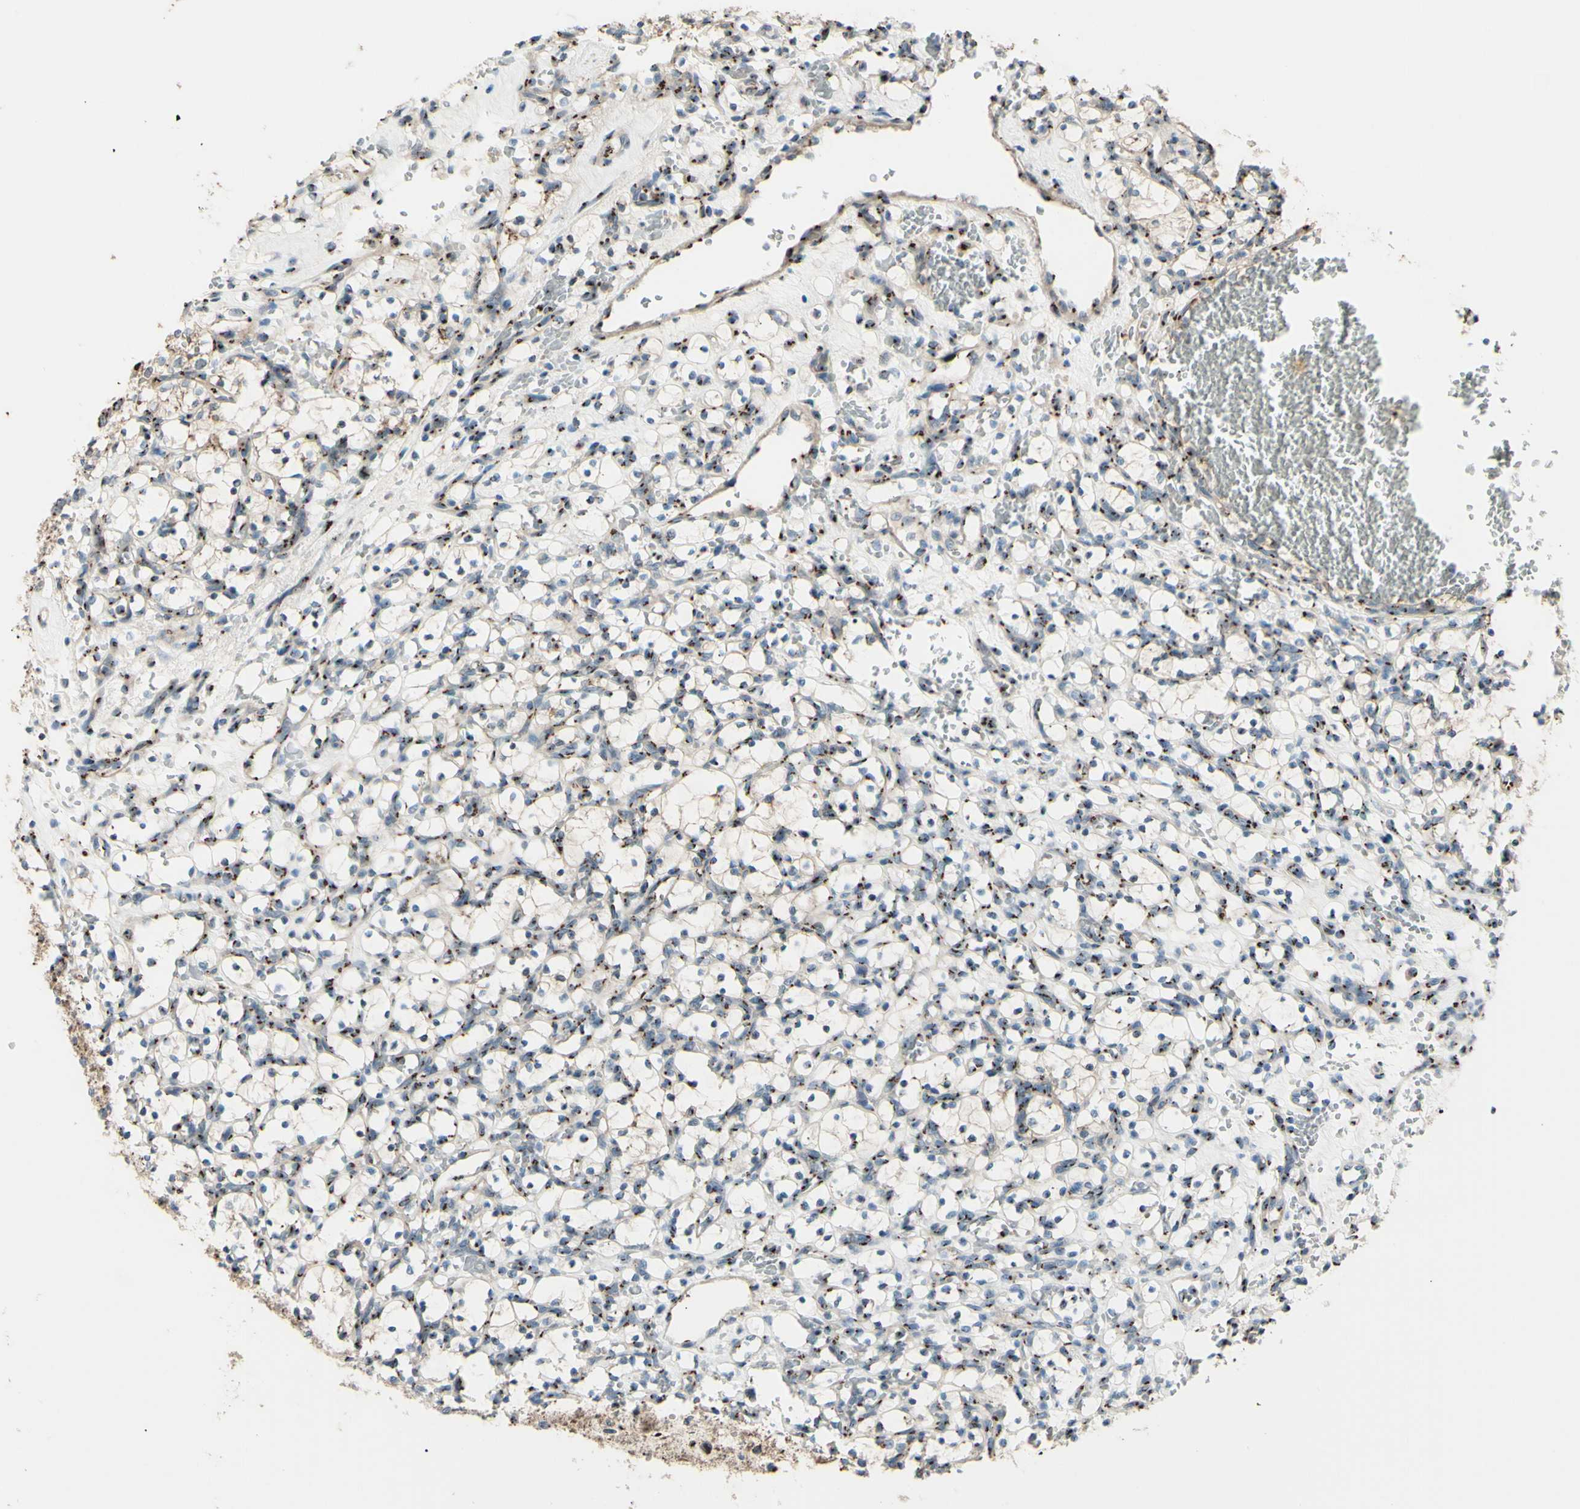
{"staining": {"intensity": "moderate", "quantity": ">75%", "location": "cytoplasmic/membranous"}, "tissue": "renal cancer", "cell_type": "Tumor cells", "image_type": "cancer", "snomed": [{"axis": "morphology", "description": "Adenocarcinoma, NOS"}, {"axis": "topography", "description": "Kidney"}], "caption": "Adenocarcinoma (renal) tissue displays moderate cytoplasmic/membranous expression in approximately >75% of tumor cells", "gene": "BPNT2", "patient": {"sex": "female", "age": 69}}